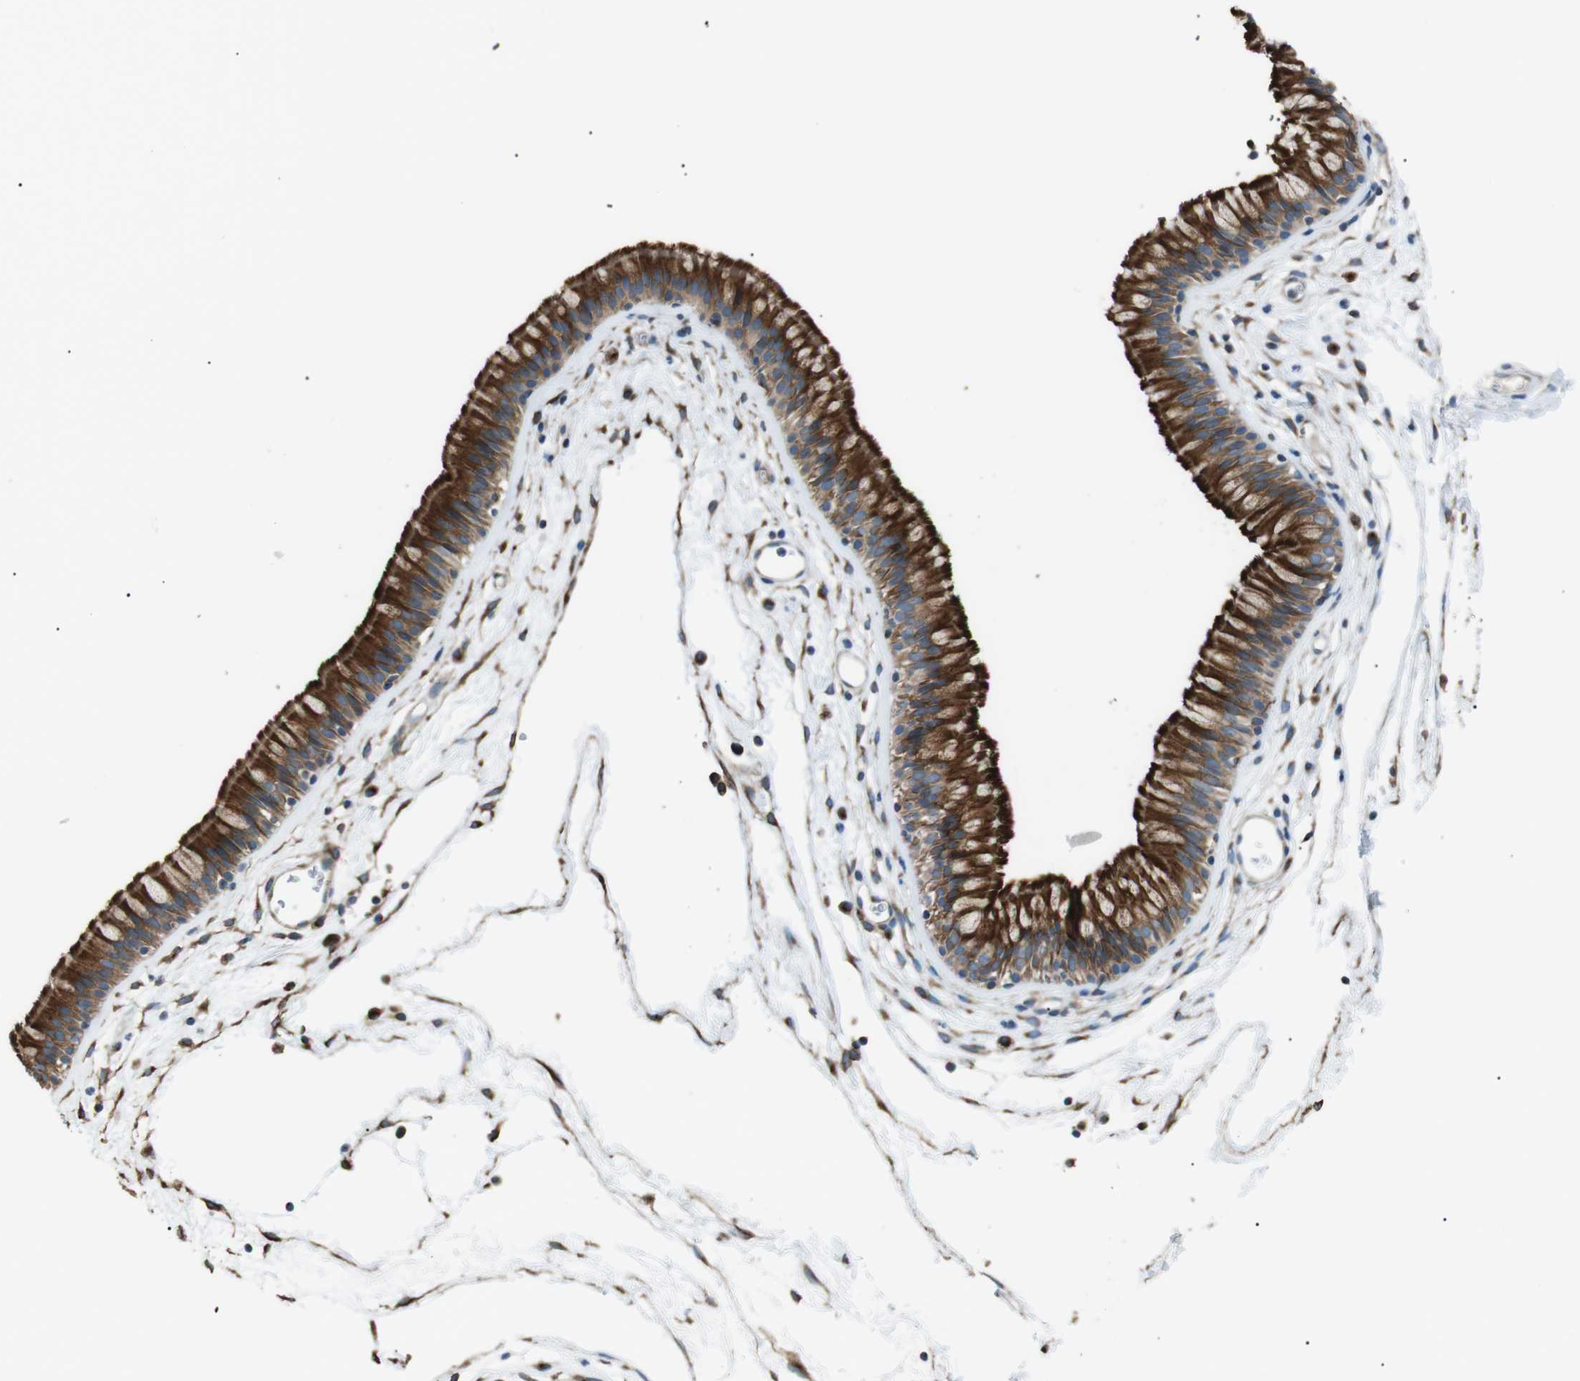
{"staining": {"intensity": "strong", "quantity": ">75%", "location": "cytoplasmic/membranous"}, "tissue": "nasopharynx", "cell_type": "Respiratory epithelial cells", "image_type": "normal", "snomed": [{"axis": "morphology", "description": "Normal tissue, NOS"}, {"axis": "morphology", "description": "Inflammation, NOS"}, {"axis": "topography", "description": "Nasopharynx"}], "caption": "A brown stain highlights strong cytoplasmic/membranous staining of a protein in respiratory epithelial cells of normal human nasopharynx. (IHC, brightfield microscopy, high magnification).", "gene": "CDH26", "patient": {"sex": "male", "age": 48}}